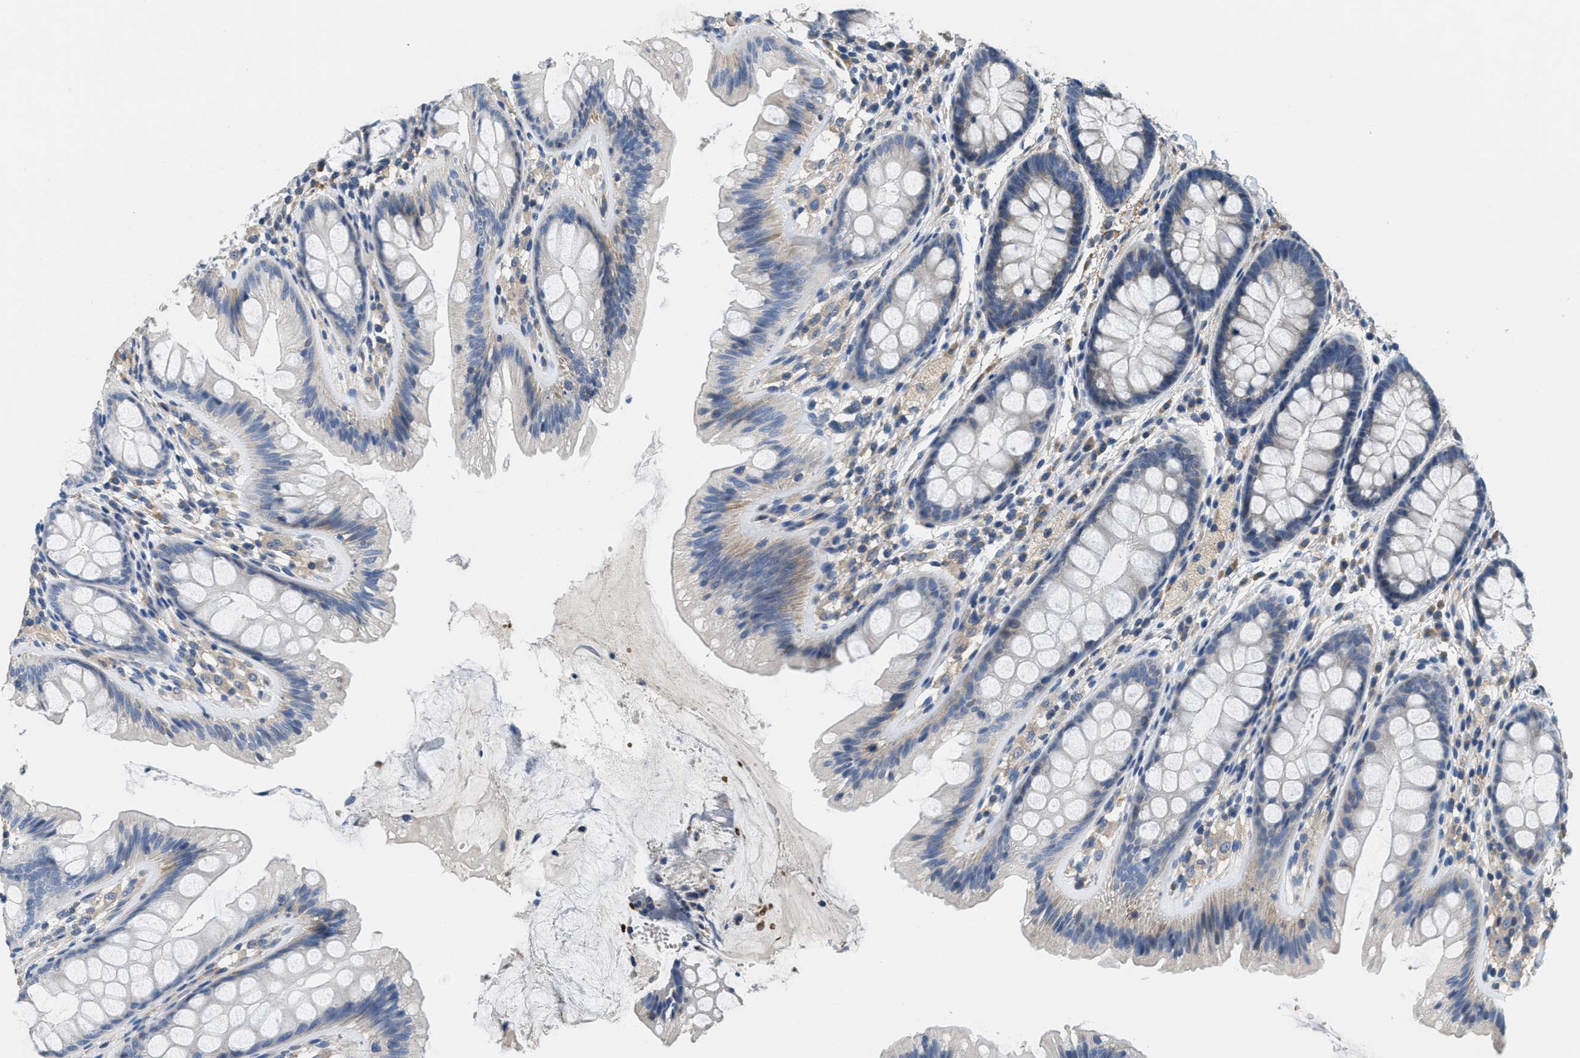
{"staining": {"intensity": "negative", "quantity": "none", "location": "none"}, "tissue": "colon", "cell_type": "Endothelial cells", "image_type": "normal", "snomed": [{"axis": "morphology", "description": "Normal tissue, NOS"}, {"axis": "topography", "description": "Colon"}], "caption": "Protein analysis of benign colon displays no significant staining in endothelial cells.", "gene": "DGKE", "patient": {"sex": "female", "age": 56}}